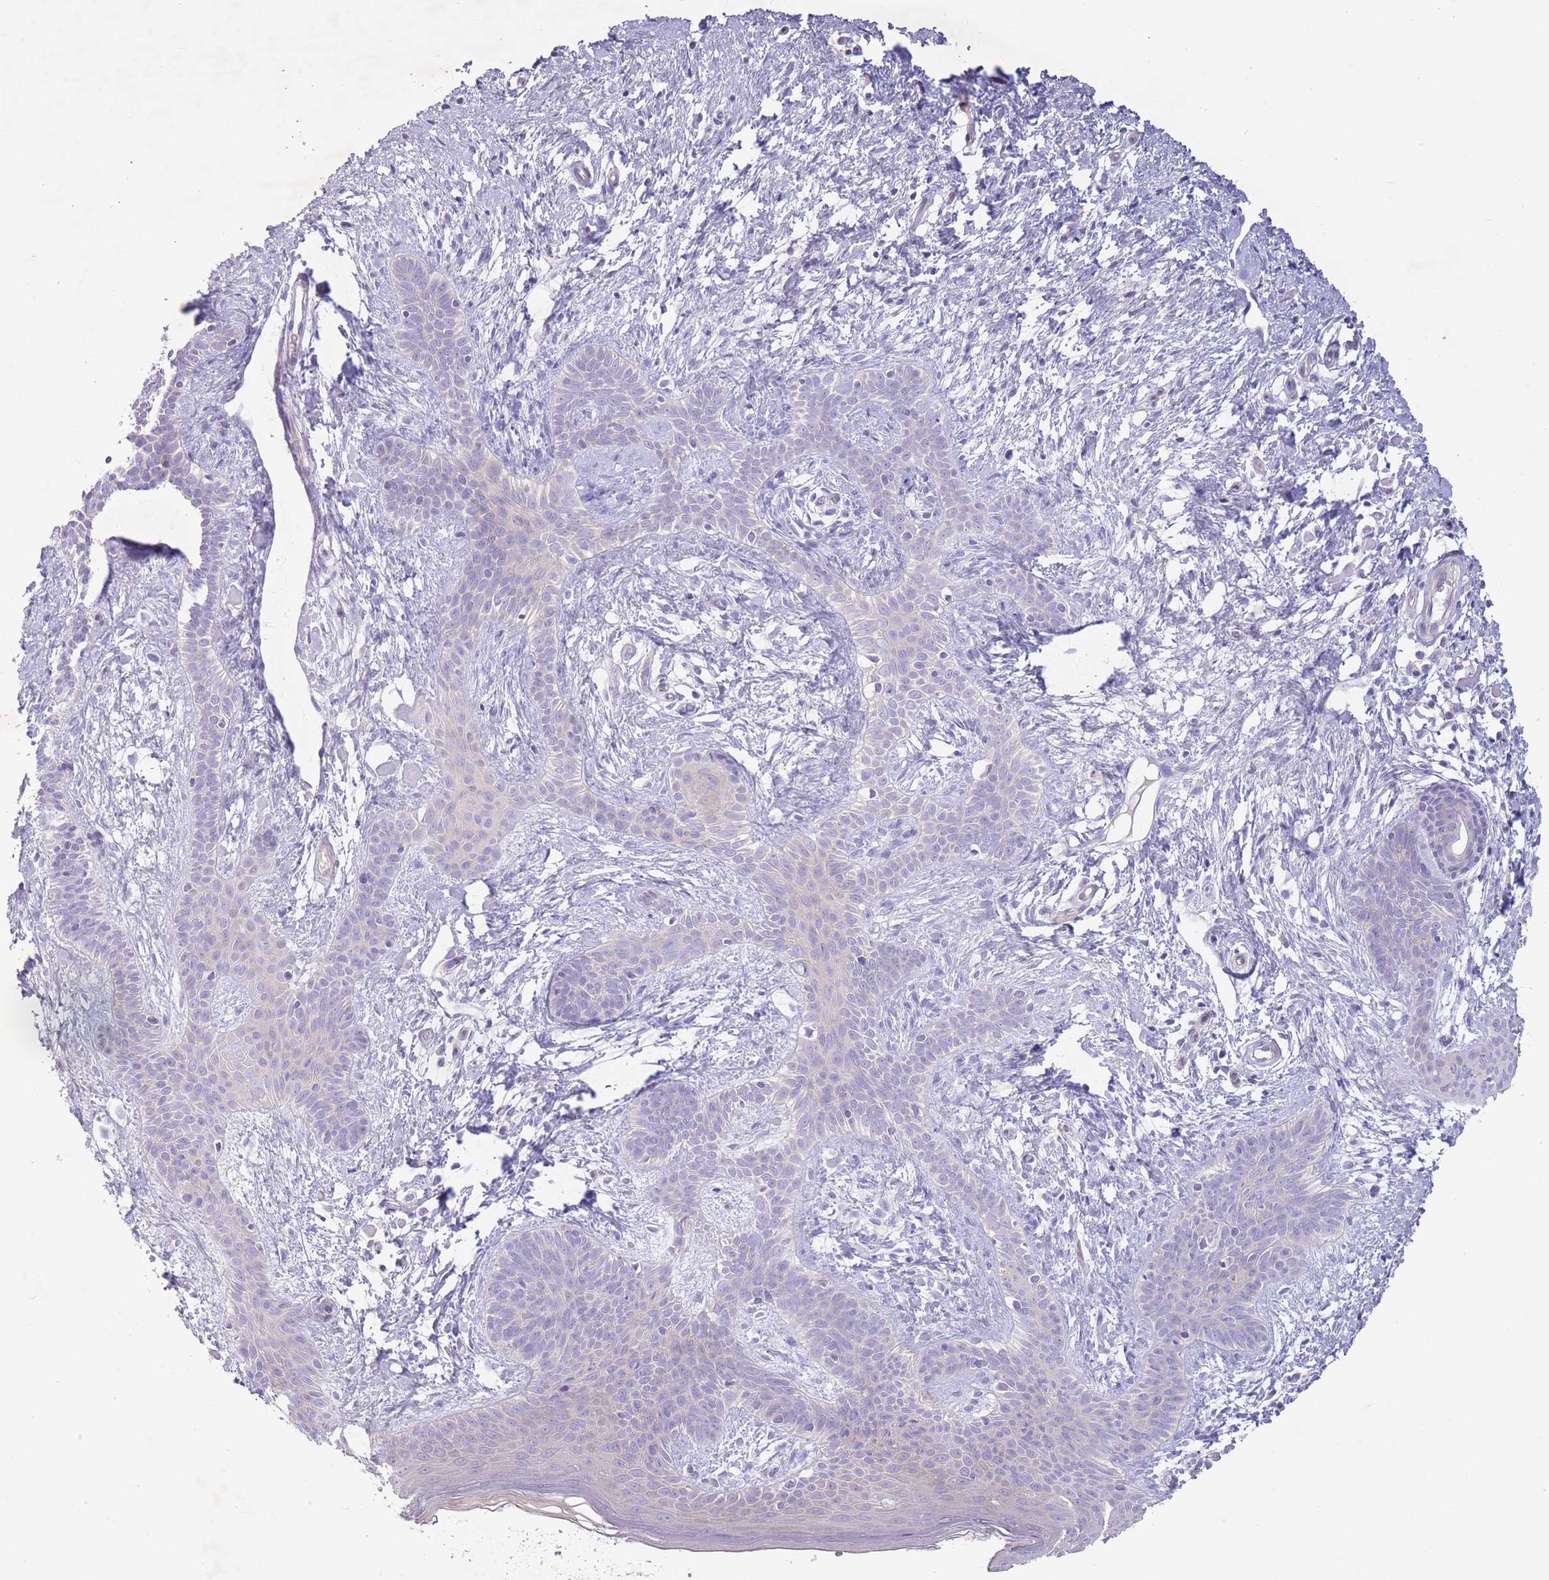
{"staining": {"intensity": "negative", "quantity": "none", "location": "none"}, "tissue": "skin cancer", "cell_type": "Tumor cells", "image_type": "cancer", "snomed": [{"axis": "morphology", "description": "Basal cell carcinoma"}, {"axis": "topography", "description": "Skin"}], "caption": "The IHC histopathology image has no significant staining in tumor cells of skin cancer tissue.", "gene": "PNPLA5", "patient": {"sex": "male", "age": 78}}